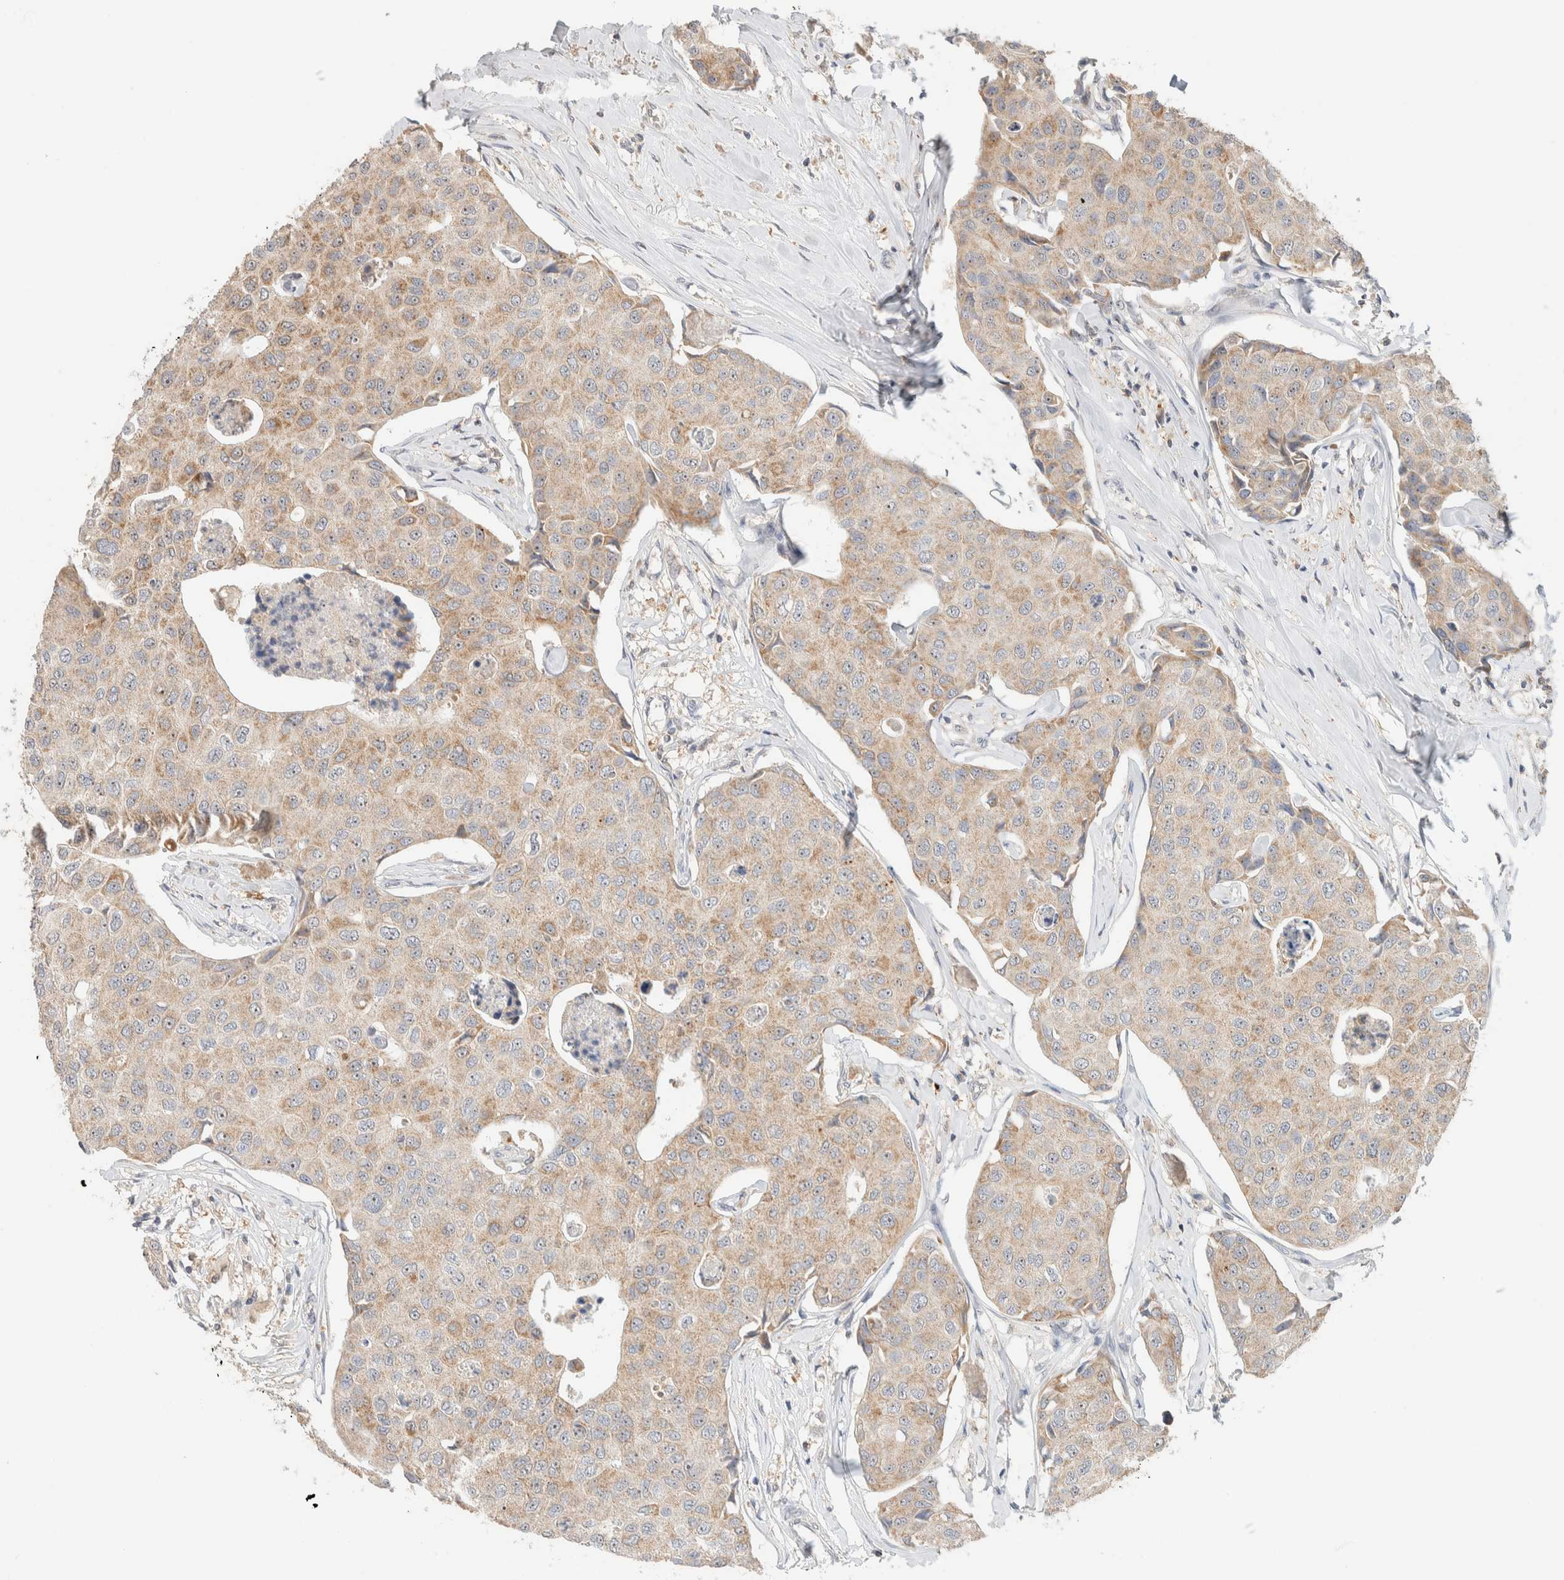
{"staining": {"intensity": "weak", "quantity": ">75%", "location": "cytoplasmic/membranous"}, "tissue": "breast cancer", "cell_type": "Tumor cells", "image_type": "cancer", "snomed": [{"axis": "morphology", "description": "Duct carcinoma"}, {"axis": "topography", "description": "Breast"}], "caption": "An image of breast cancer stained for a protein reveals weak cytoplasmic/membranous brown staining in tumor cells.", "gene": "HDHD3", "patient": {"sex": "female", "age": 80}}